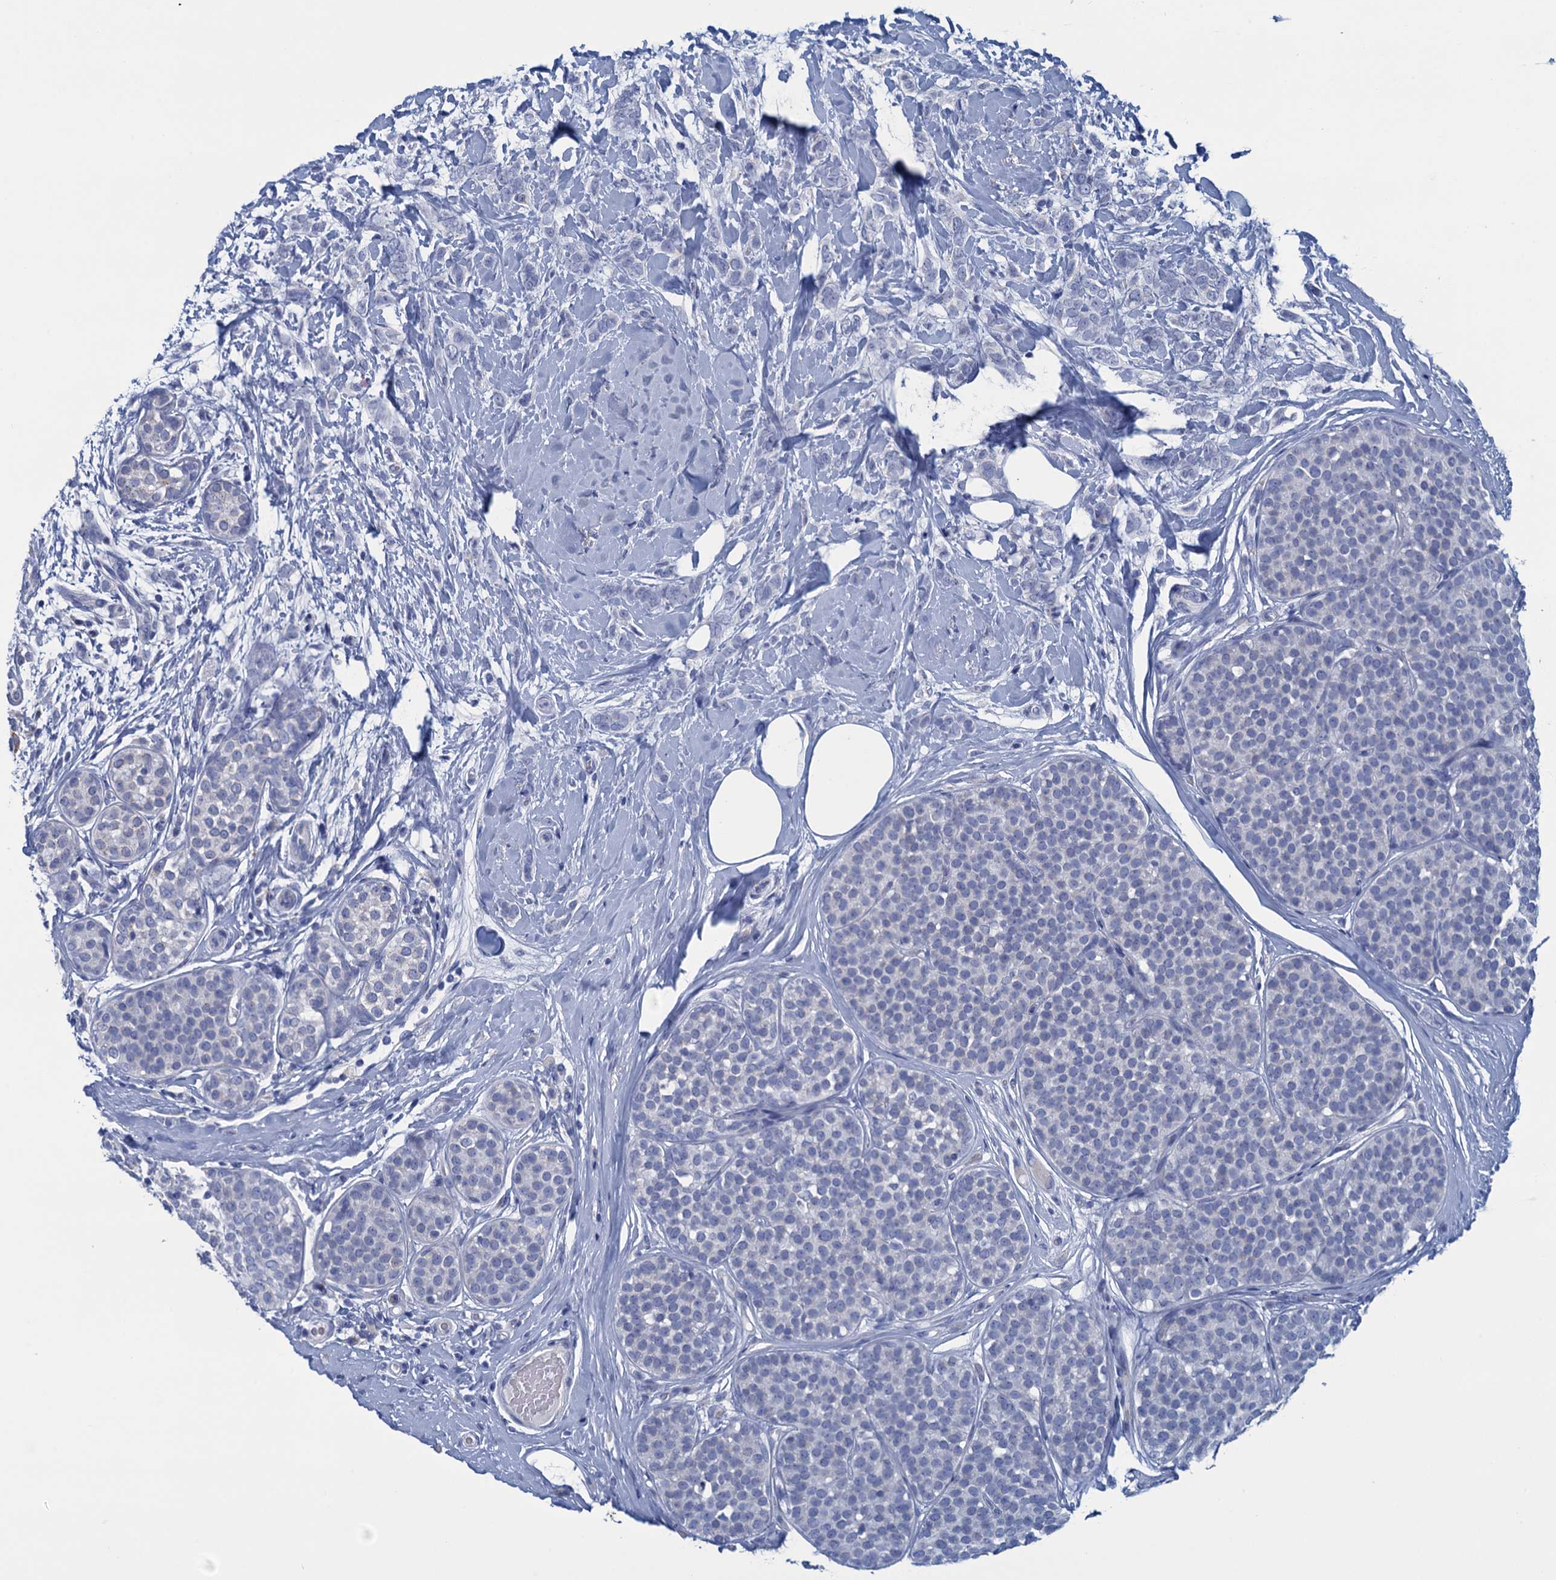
{"staining": {"intensity": "negative", "quantity": "none", "location": "none"}, "tissue": "breast cancer", "cell_type": "Tumor cells", "image_type": "cancer", "snomed": [{"axis": "morphology", "description": "Lobular carcinoma, in situ"}, {"axis": "morphology", "description": "Lobular carcinoma"}, {"axis": "topography", "description": "Breast"}], "caption": "A high-resolution micrograph shows immunohistochemistry (IHC) staining of breast cancer (lobular carcinoma in situ), which reveals no significant staining in tumor cells. Brightfield microscopy of IHC stained with DAB (3,3'-diaminobenzidine) (brown) and hematoxylin (blue), captured at high magnification.", "gene": "SCEL", "patient": {"sex": "female", "age": 41}}